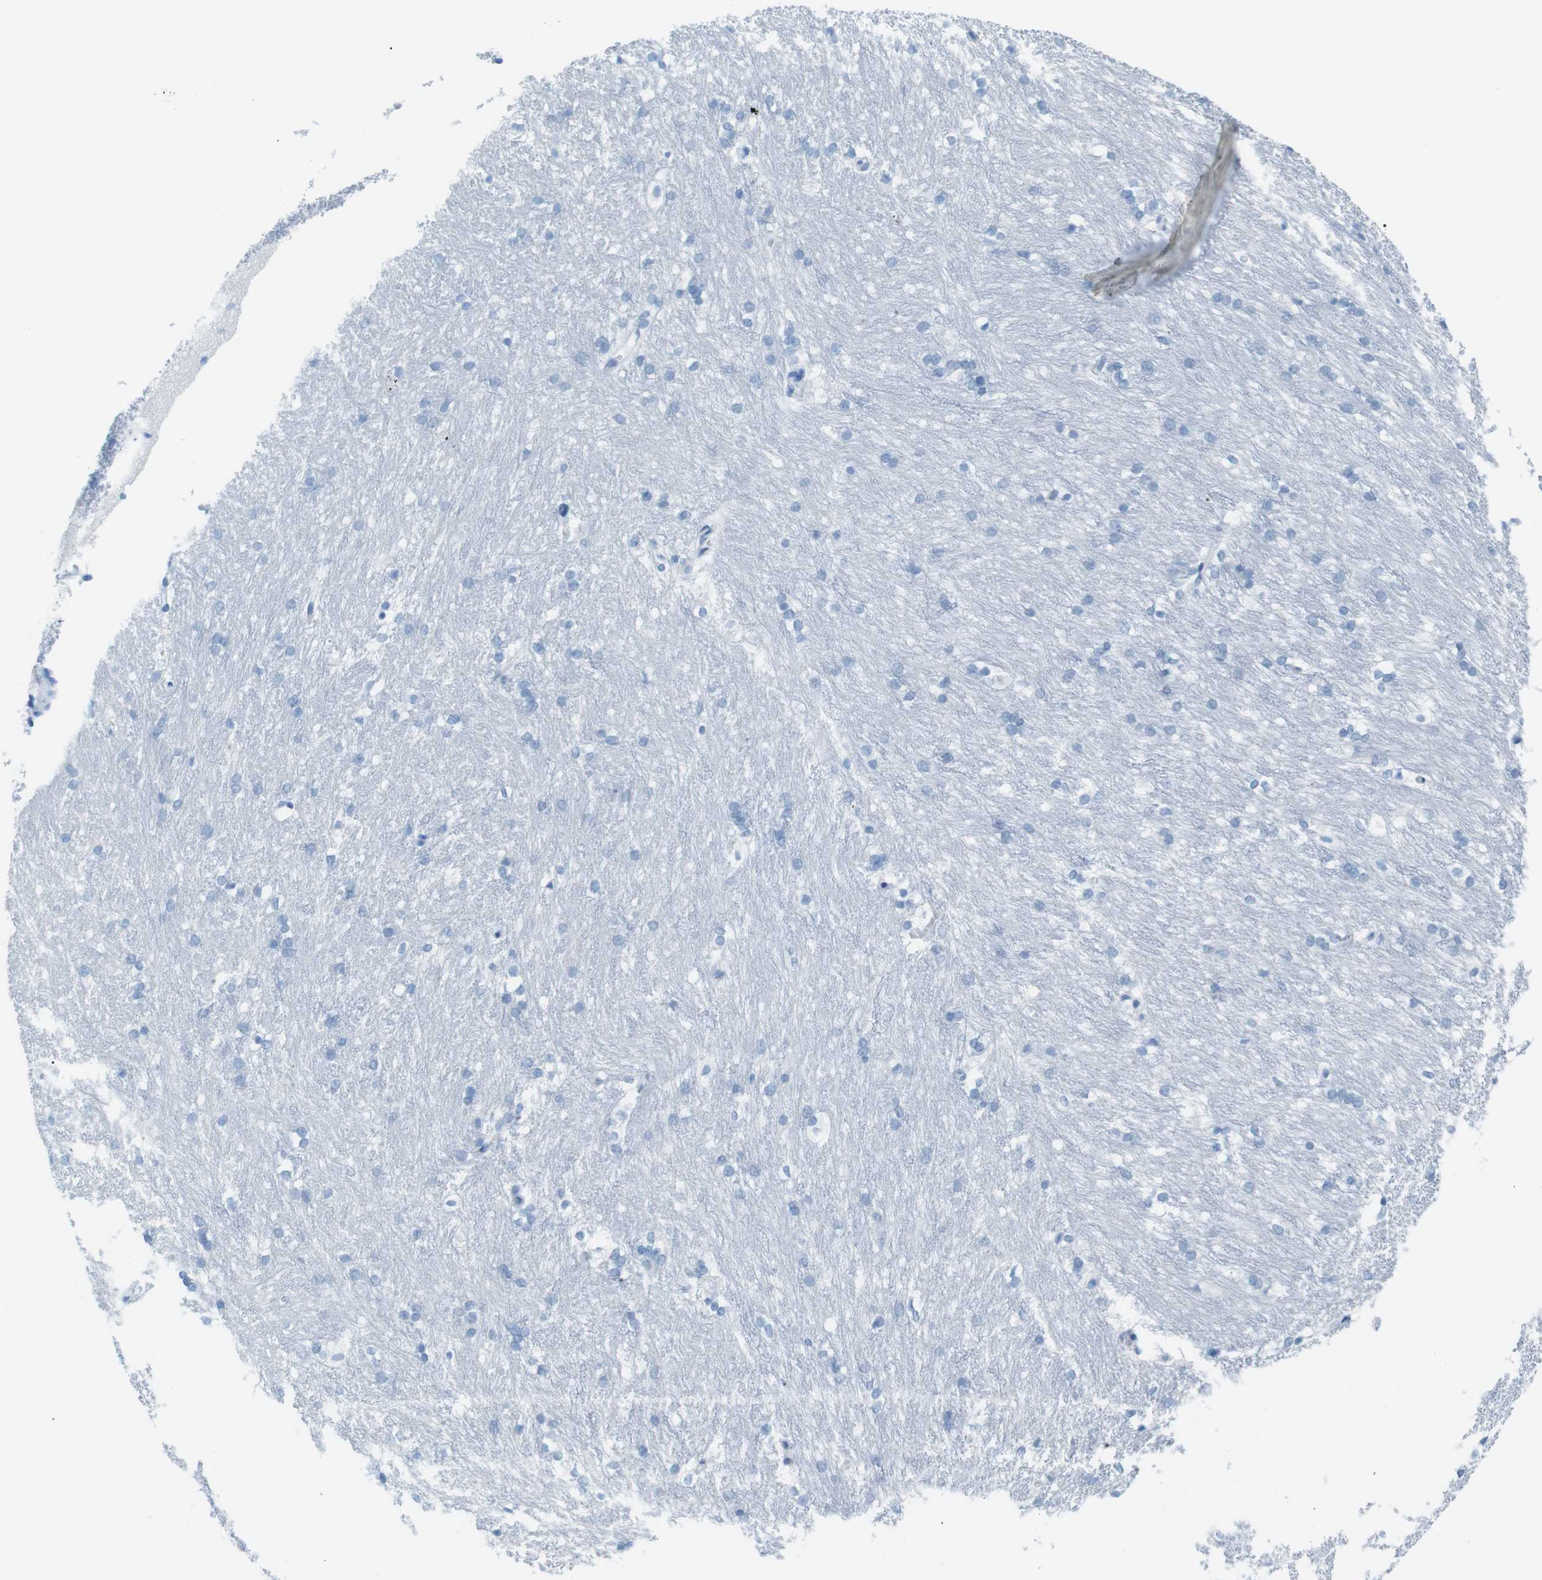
{"staining": {"intensity": "negative", "quantity": "none", "location": "none"}, "tissue": "caudate", "cell_type": "Glial cells", "image_type": "normal", "snomed": [{"axis": "morphology", "description": "Normal tissue, NOS"}, {"axis": "topography", "description": "Lateral ventricle wall"}], "caption": "Image shows no protein positivity in glial cells of normal caudate.", "gene": "AZGP1", "patient": {"sex": "female", "age": 19}}